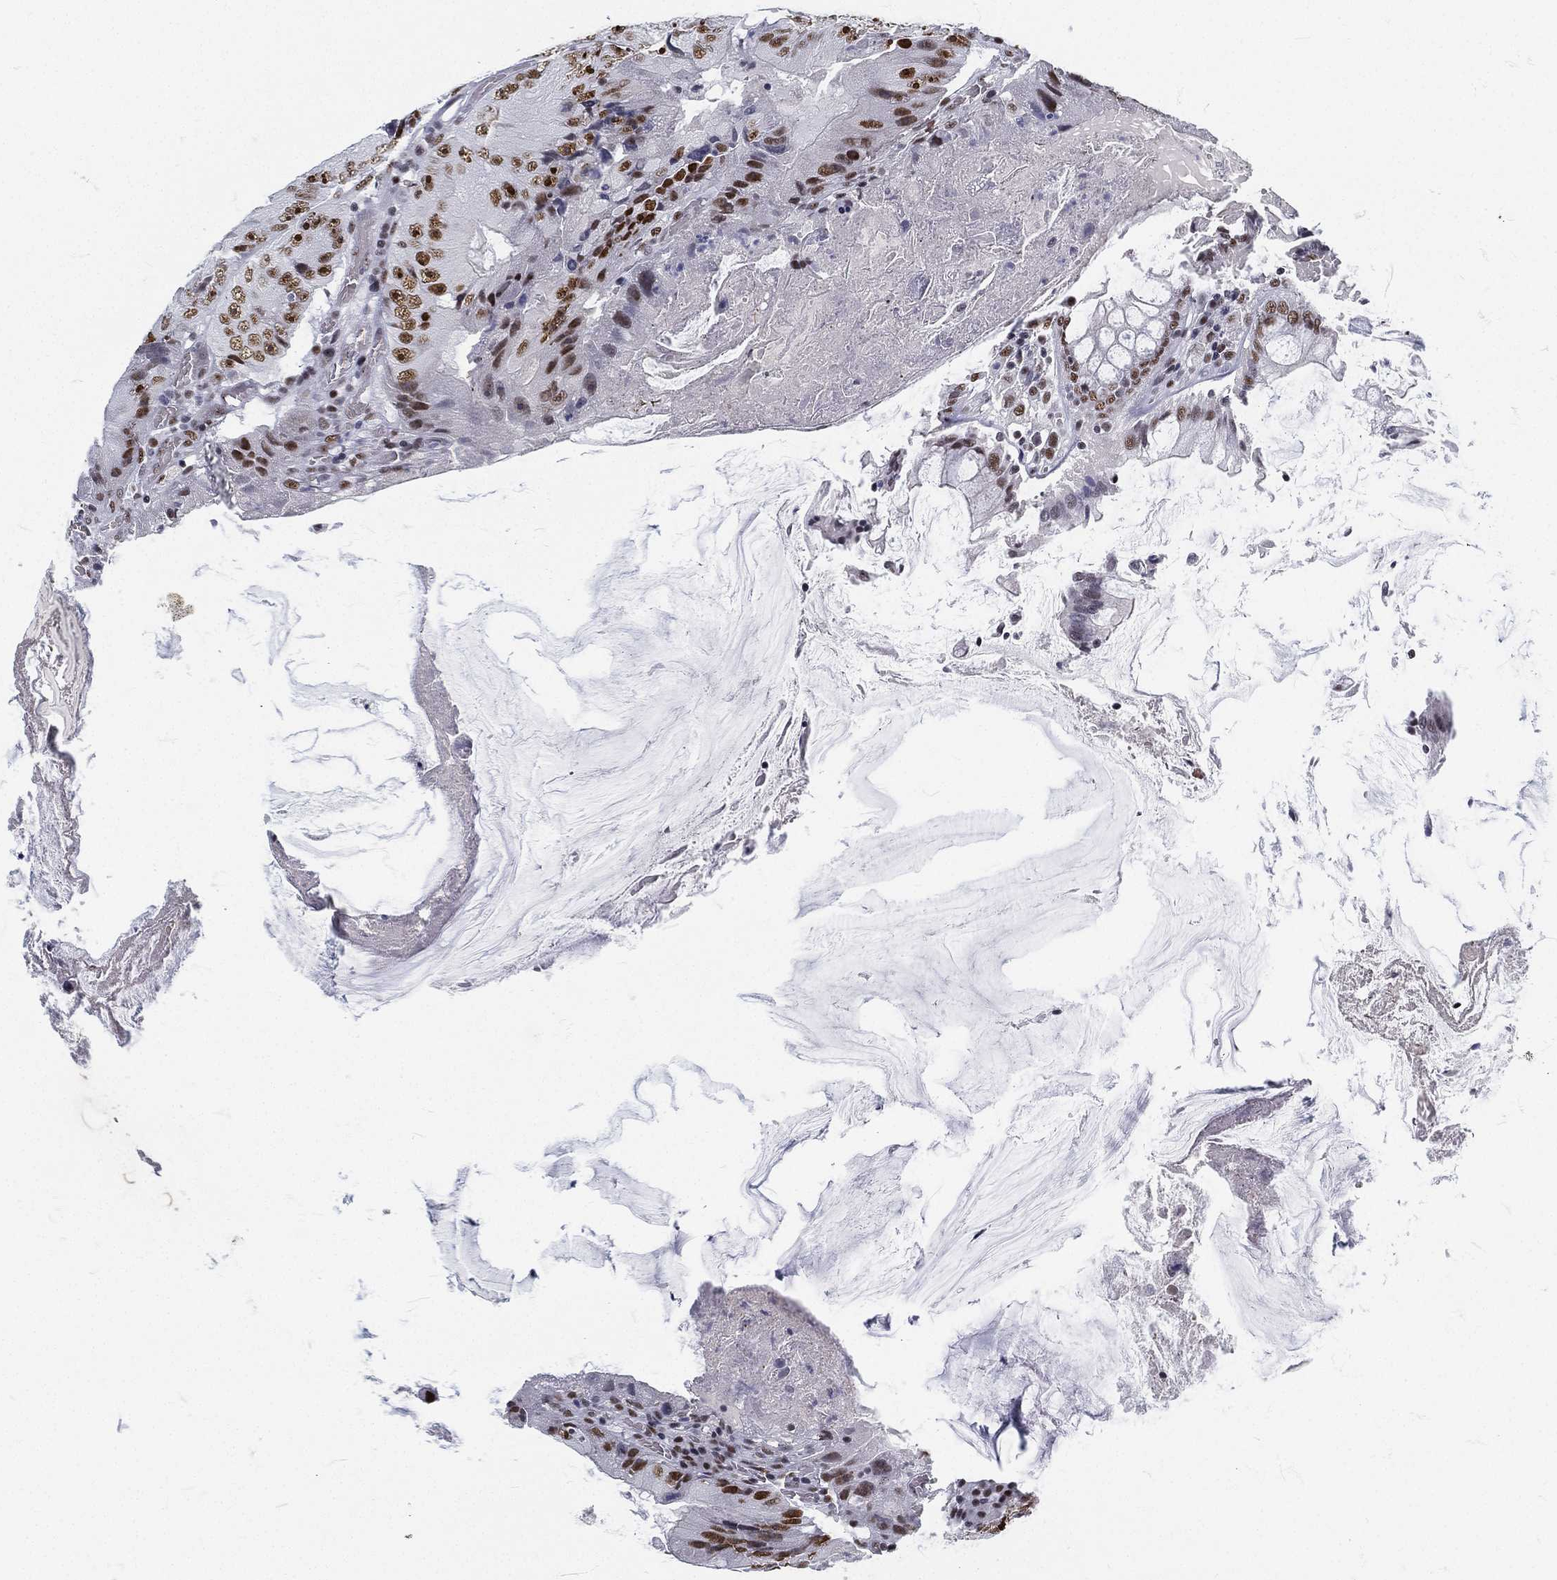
{"staining": {"intensity": "moderate", "quantity": ">75%", "location": "nuclear"}, "tissue": "colorectal cancer", "cell_type": "Tumor cells", "image_type": "cancer", "snomed": [{"axis": "morphology", "description": "Adenocarcinoma, NOS"}, {"axis": "topography", "description": "Colon"}], "caption": "Immunohistochemistry photomicrograph of colorectal cancer stained for a protein (brown), which displays medium levels of moderate nuclear staining in about >75% of tumor cells.", "gene": "MAPK8IP1", "patient": {"sex": "female", "age": 86}}